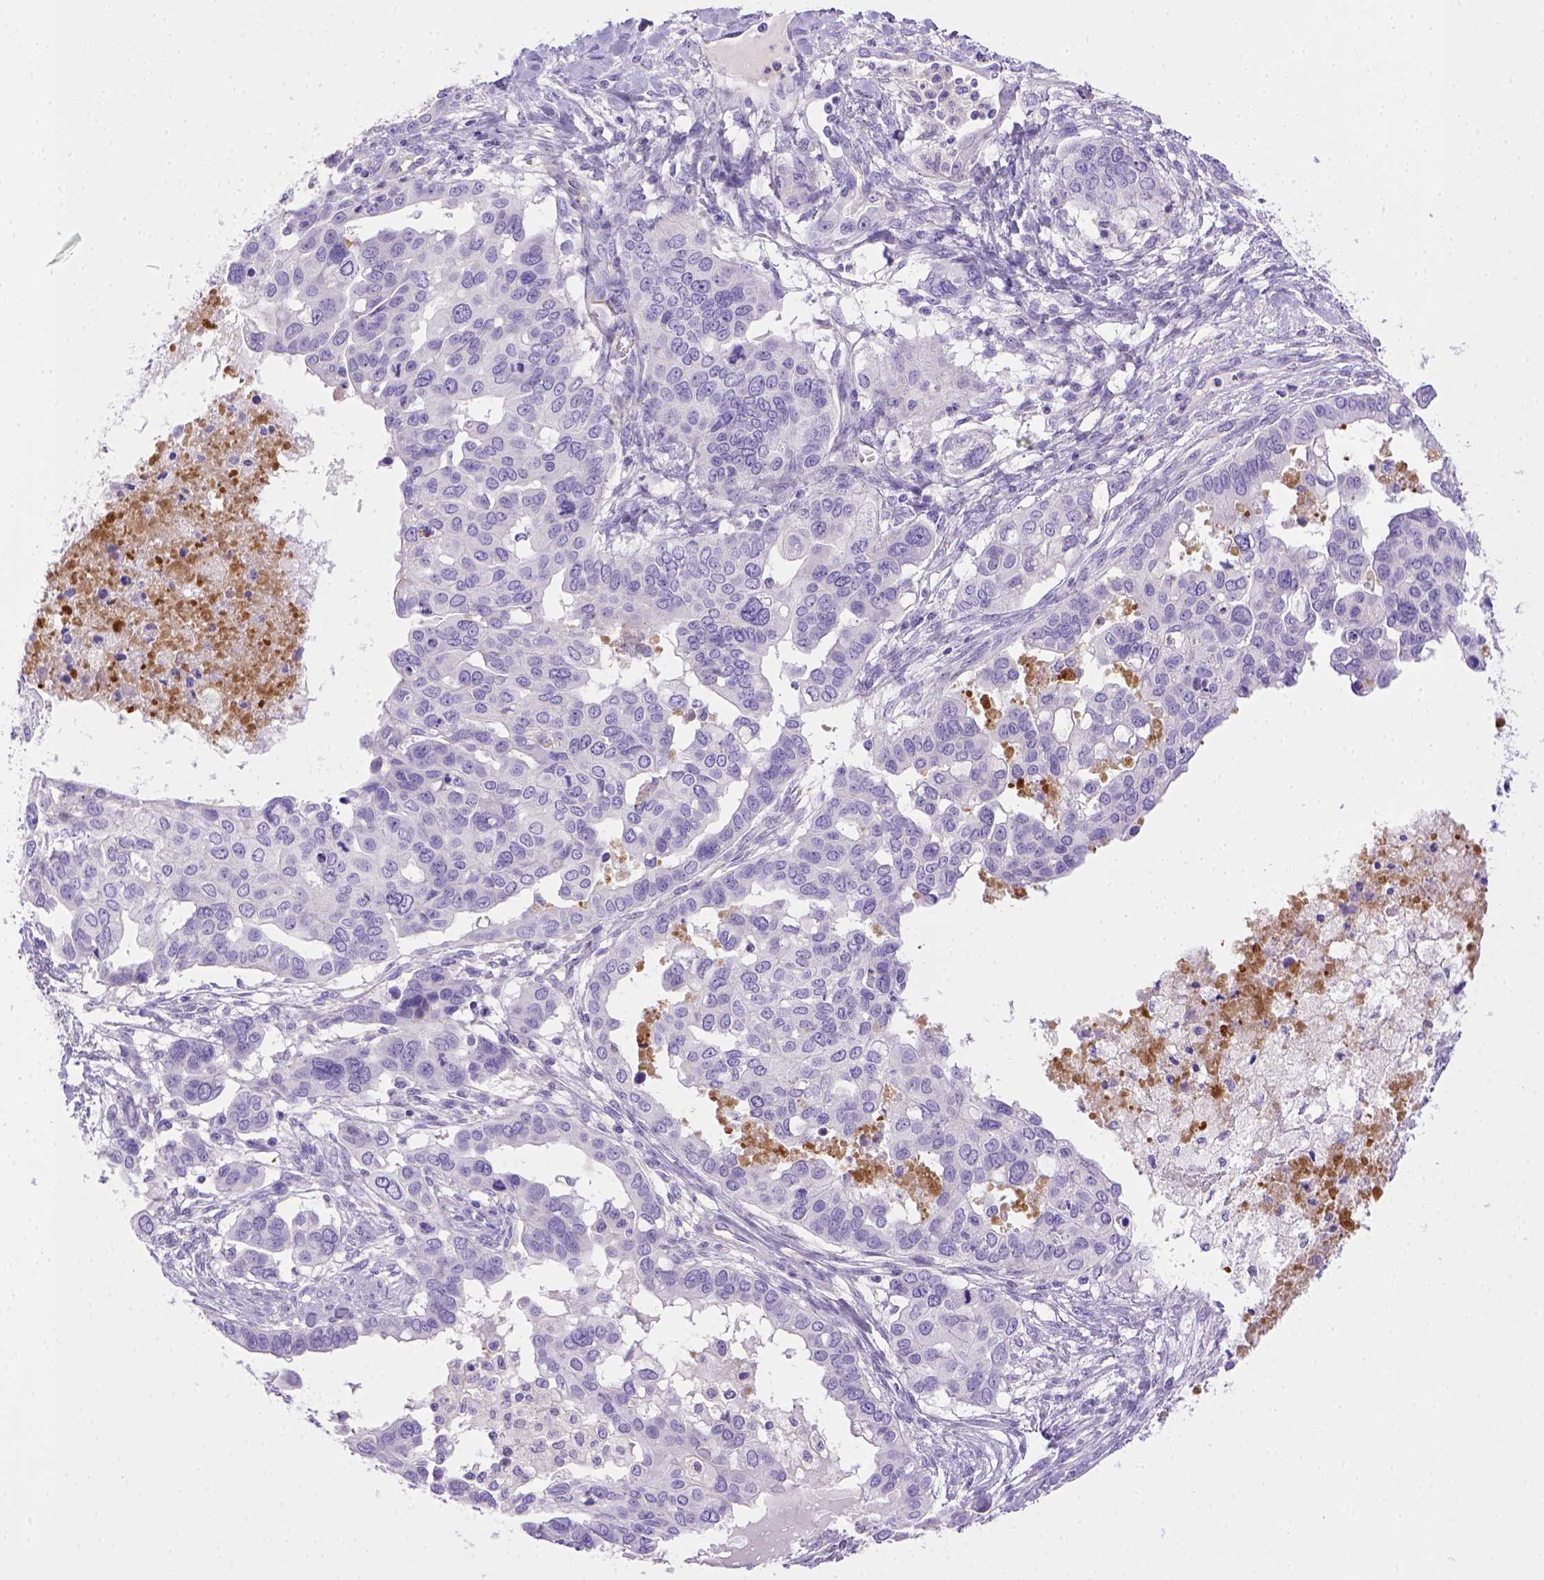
{"staining": {"intensity": "negative", "quantity": "none", "location": "none"}, "tissue": "ovarian cancer", "cell_type": "Tumor cells", "image_type": "cancer", "snomed": [{"axis": "morphology", "description": "Carcinoma, endometroid"}, {"axis": "topography", "description": "Ovary"}], "caption": "Immunohistochemical staining of ovarian cancer reveals no significant positivity in tumor cells.", "gene": "BAAT", "patient": {"sex": "female", "age": 78}}